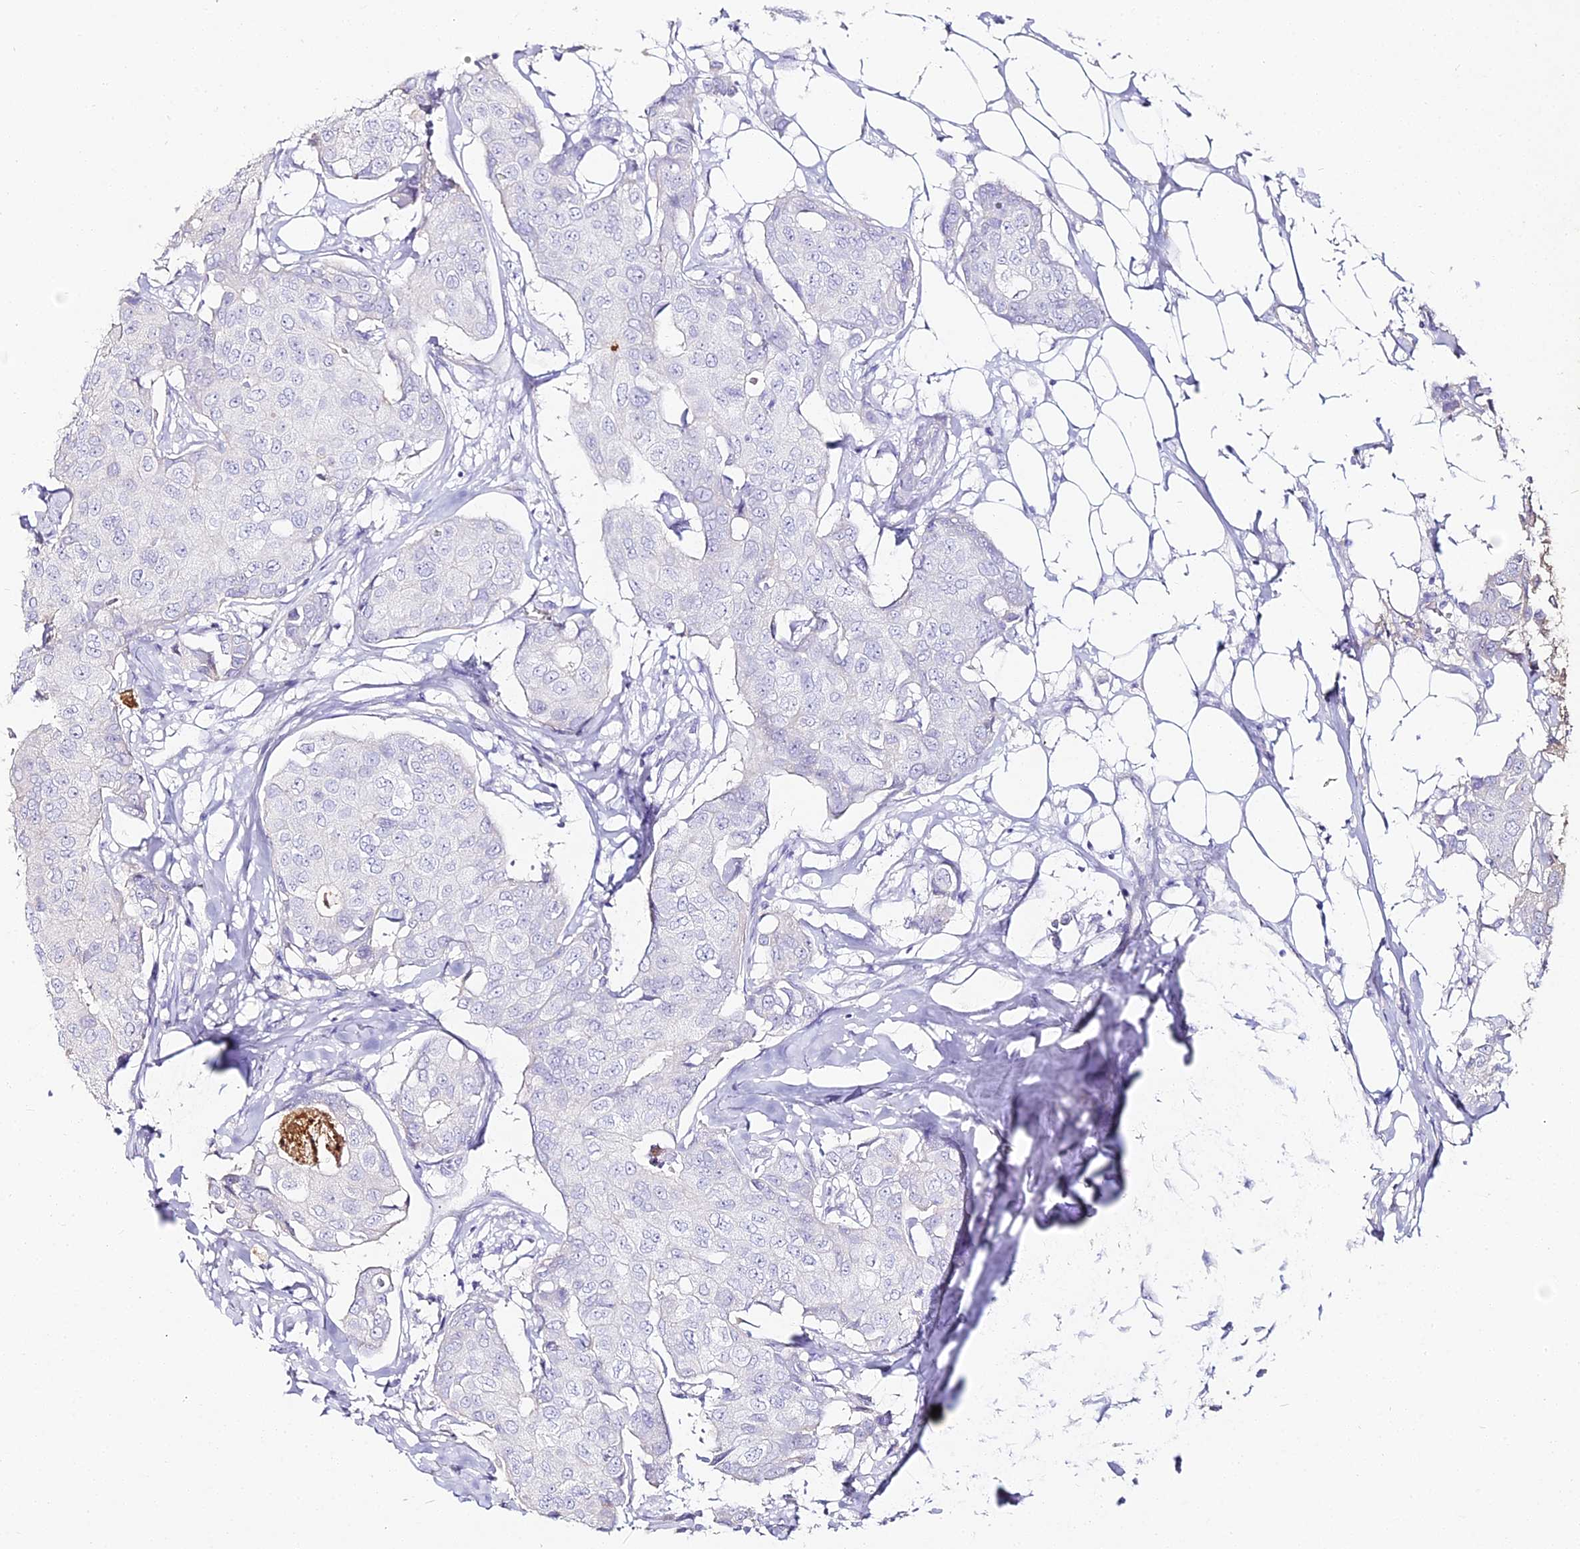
{"staining": {"intensity": "negative", "quantity": "none", "location": "none"}, "tissue": "breast cancer", "cell_type": "Tumor cells", "image_type": "cancer", "snomed": [{"axis": "morphology", "description": "Duct carcinoma"}, {"axis": "topography", "description": "Breast"}], "caption": "High power microscopy photomicrograph of an immunohistochemistry histopathology image of breast cancer (invasive ductal carcinoma), revealing no significant staining in tumor cells.", "gene": "ALPG", "patient": {"sex": "female", "age": 80}}